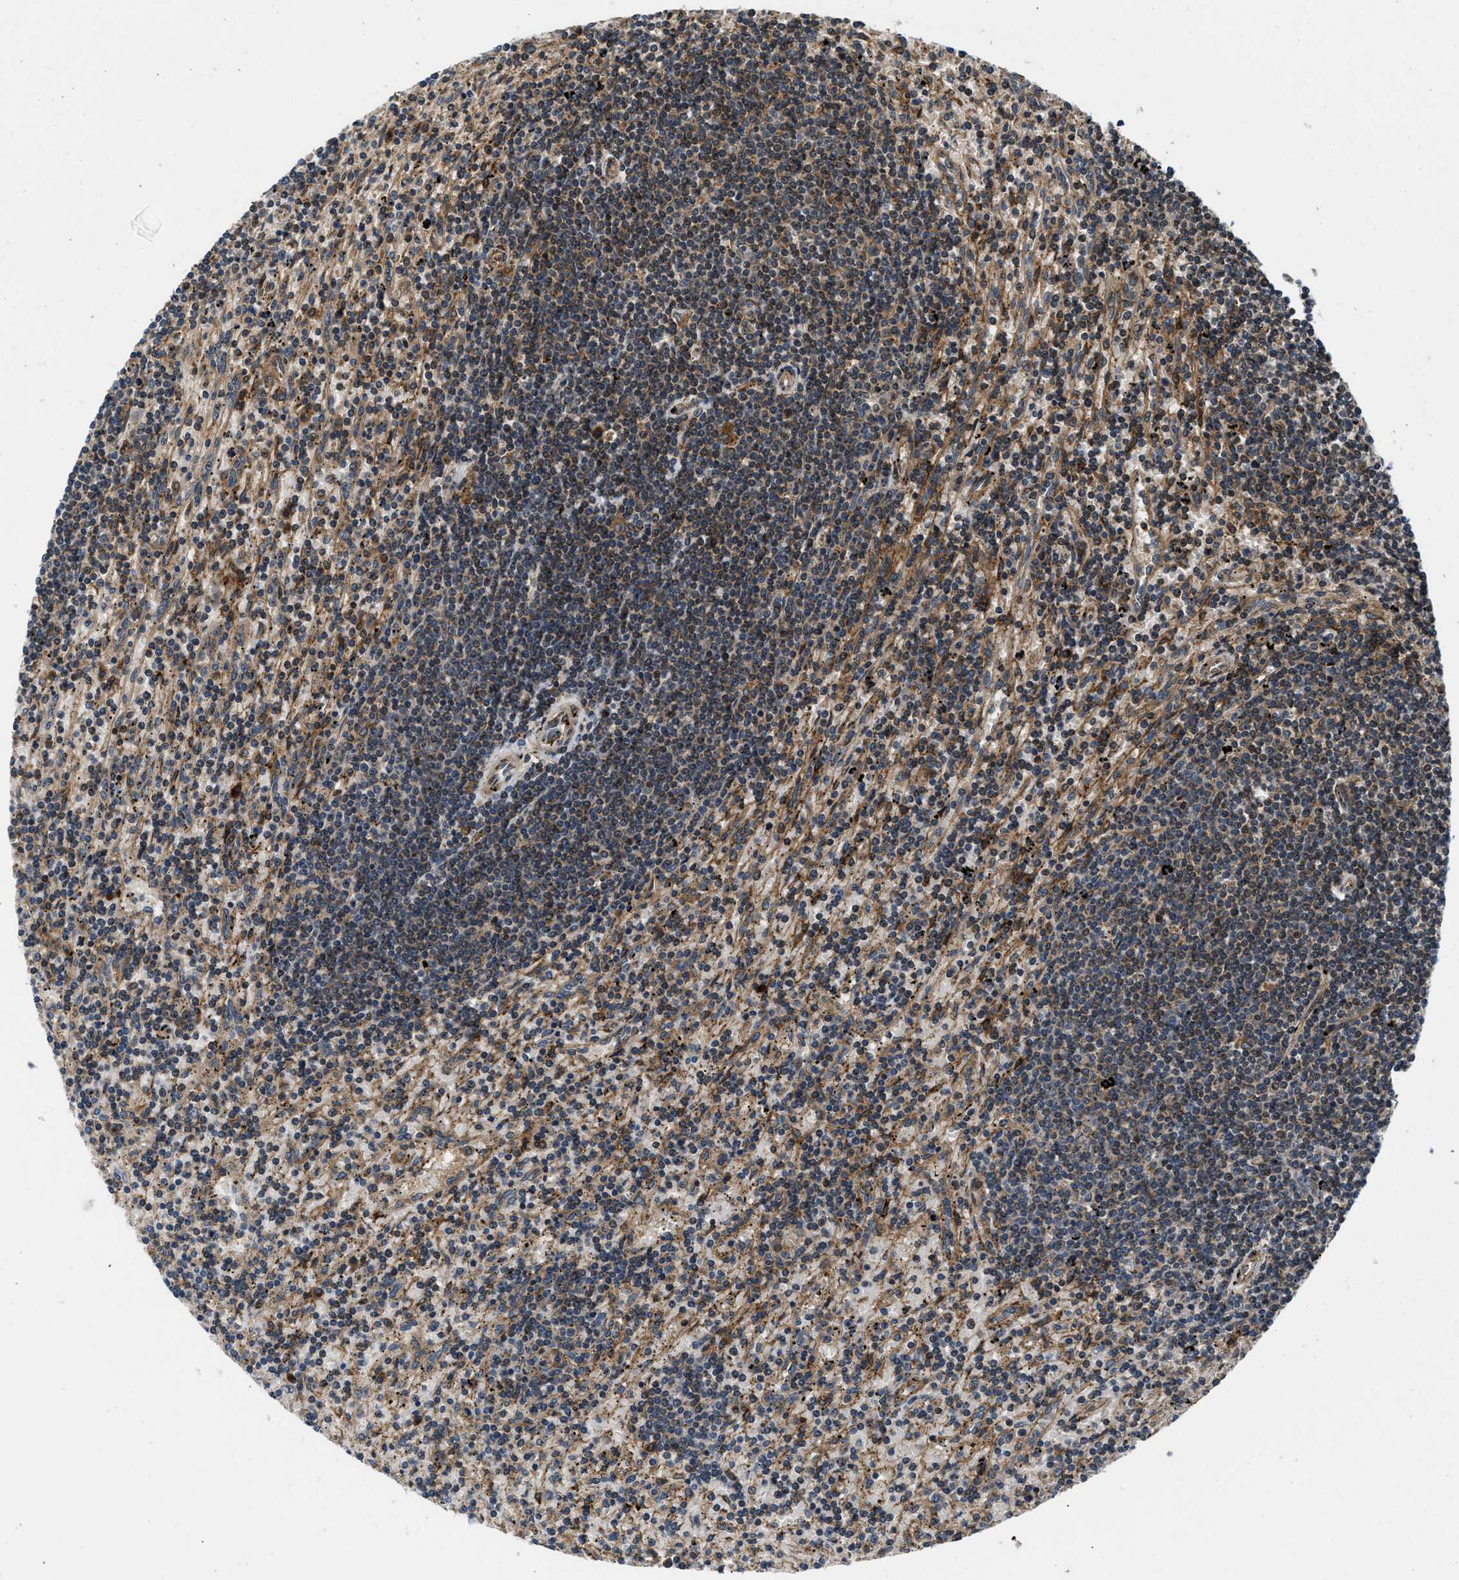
{"staining": {"intensity": "weak", "quantity": "<25%", "location": "cytoplasmic/membranous"}, "tissue": "lymphoma", "cell_type": "Tumor cells", "image_type": "cancer", "snomed": [{"axis": "morphology", "description": "Malignant lymphoma, non-Hodgkin's type, Low grade"}, {"axis": "topography", "description": "Spleen"}], "caption": "An image of lymphoma stained for a protein exhibits no brown staining in tumor cells.", "gene": "PNPLA8", "patient": {"sex": "male", "age": 76}}